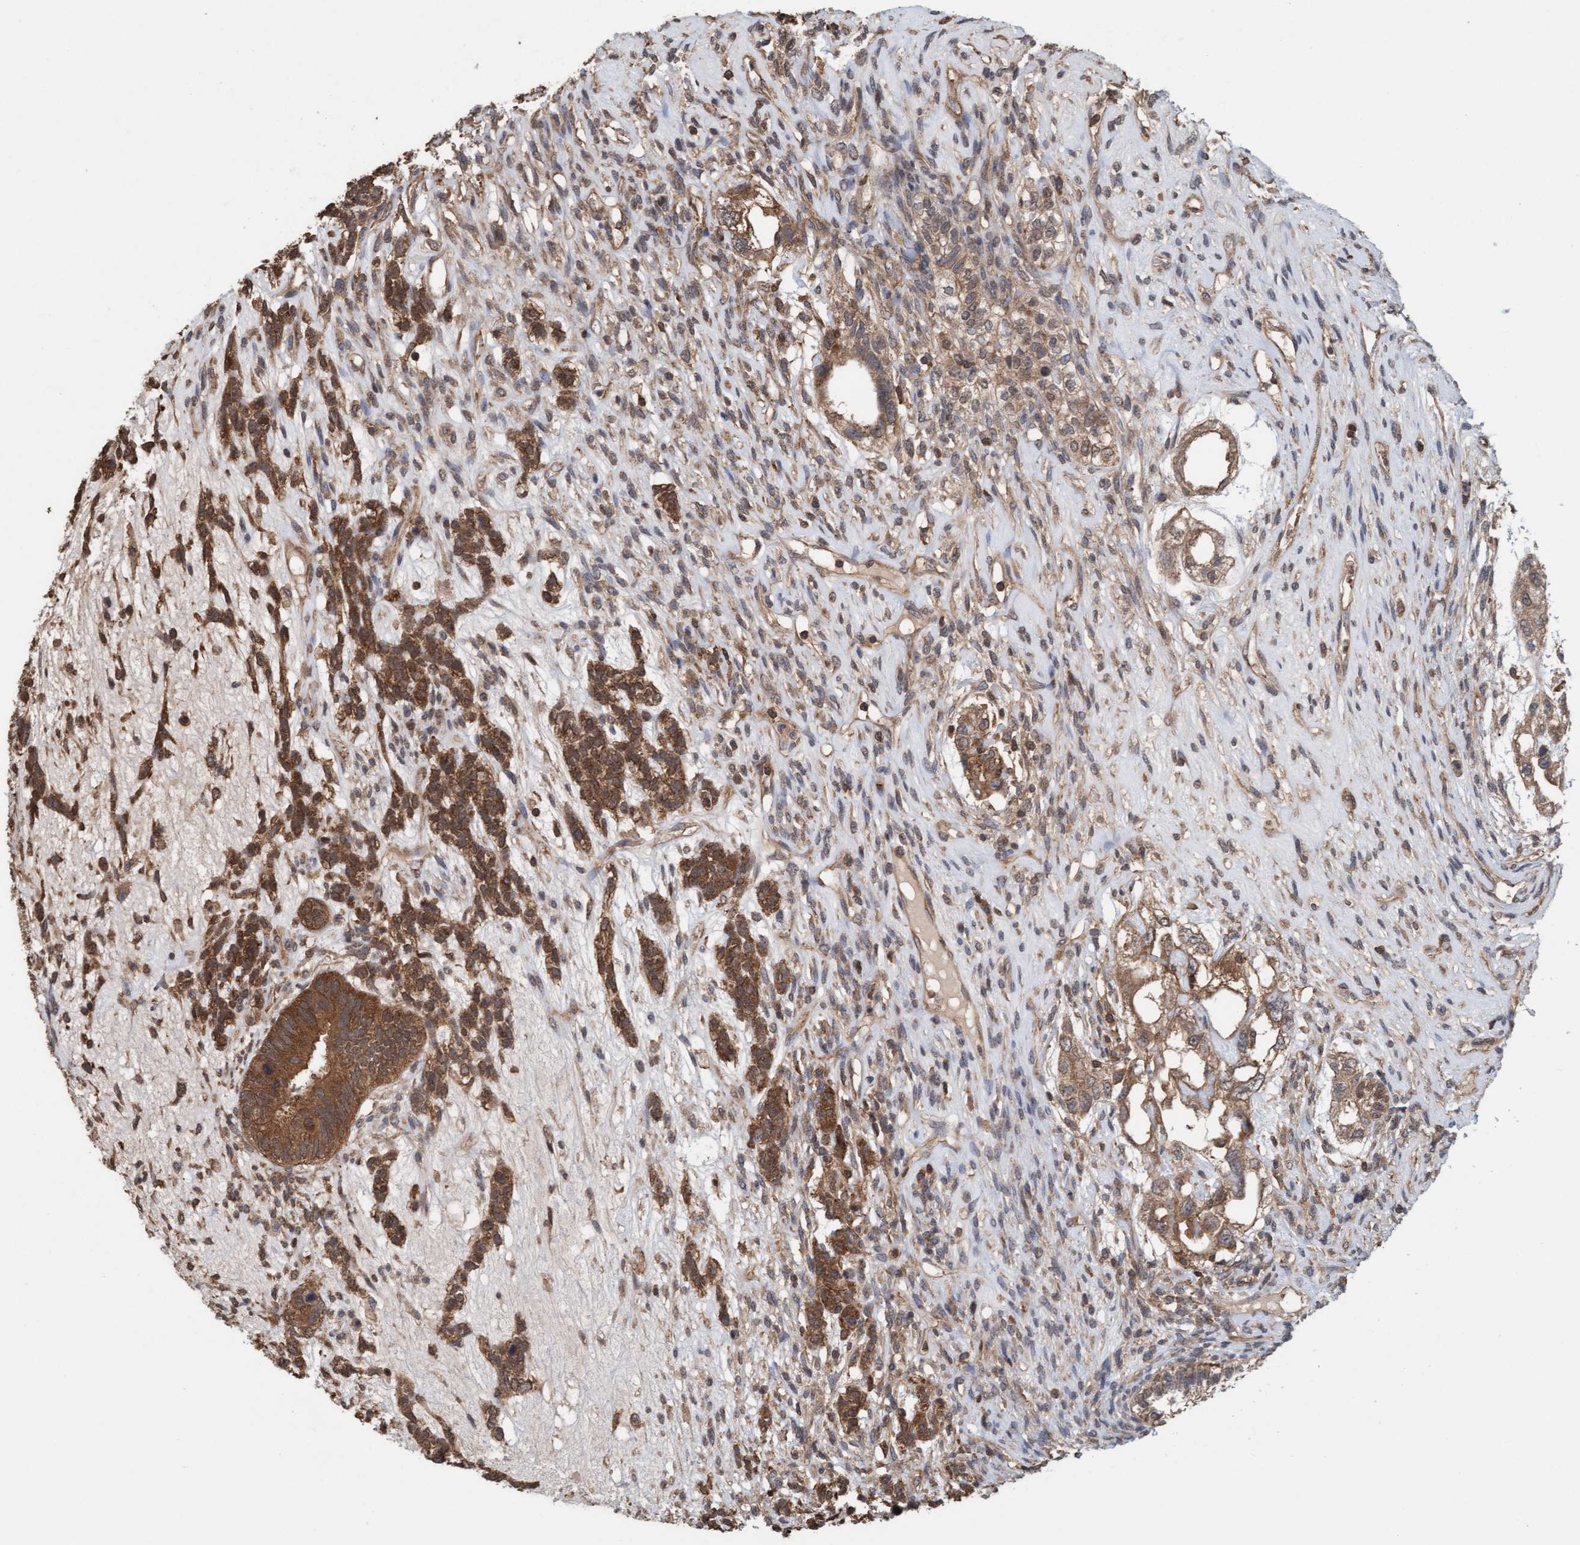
{"staining": {"intensity": "moderate", "quantity": ">75%", "location": "cytoplasmic/membranous"}, "tissue": "testis cancer", "cell_type": "Tumor cells", "image_type": "cancer", "snomed": [{"axis": "morphology", "description": "Seminoma, NOS"}, {"axis": "topography", "description": "Testis"}], "caption": "A histopathology image of testis cancer stained for a protein exhibits moderate cytoplasmic/membranous brown staining in tumor cells.", "gene": "FXR2", "patient": {"sex": "male", "age": 28}}